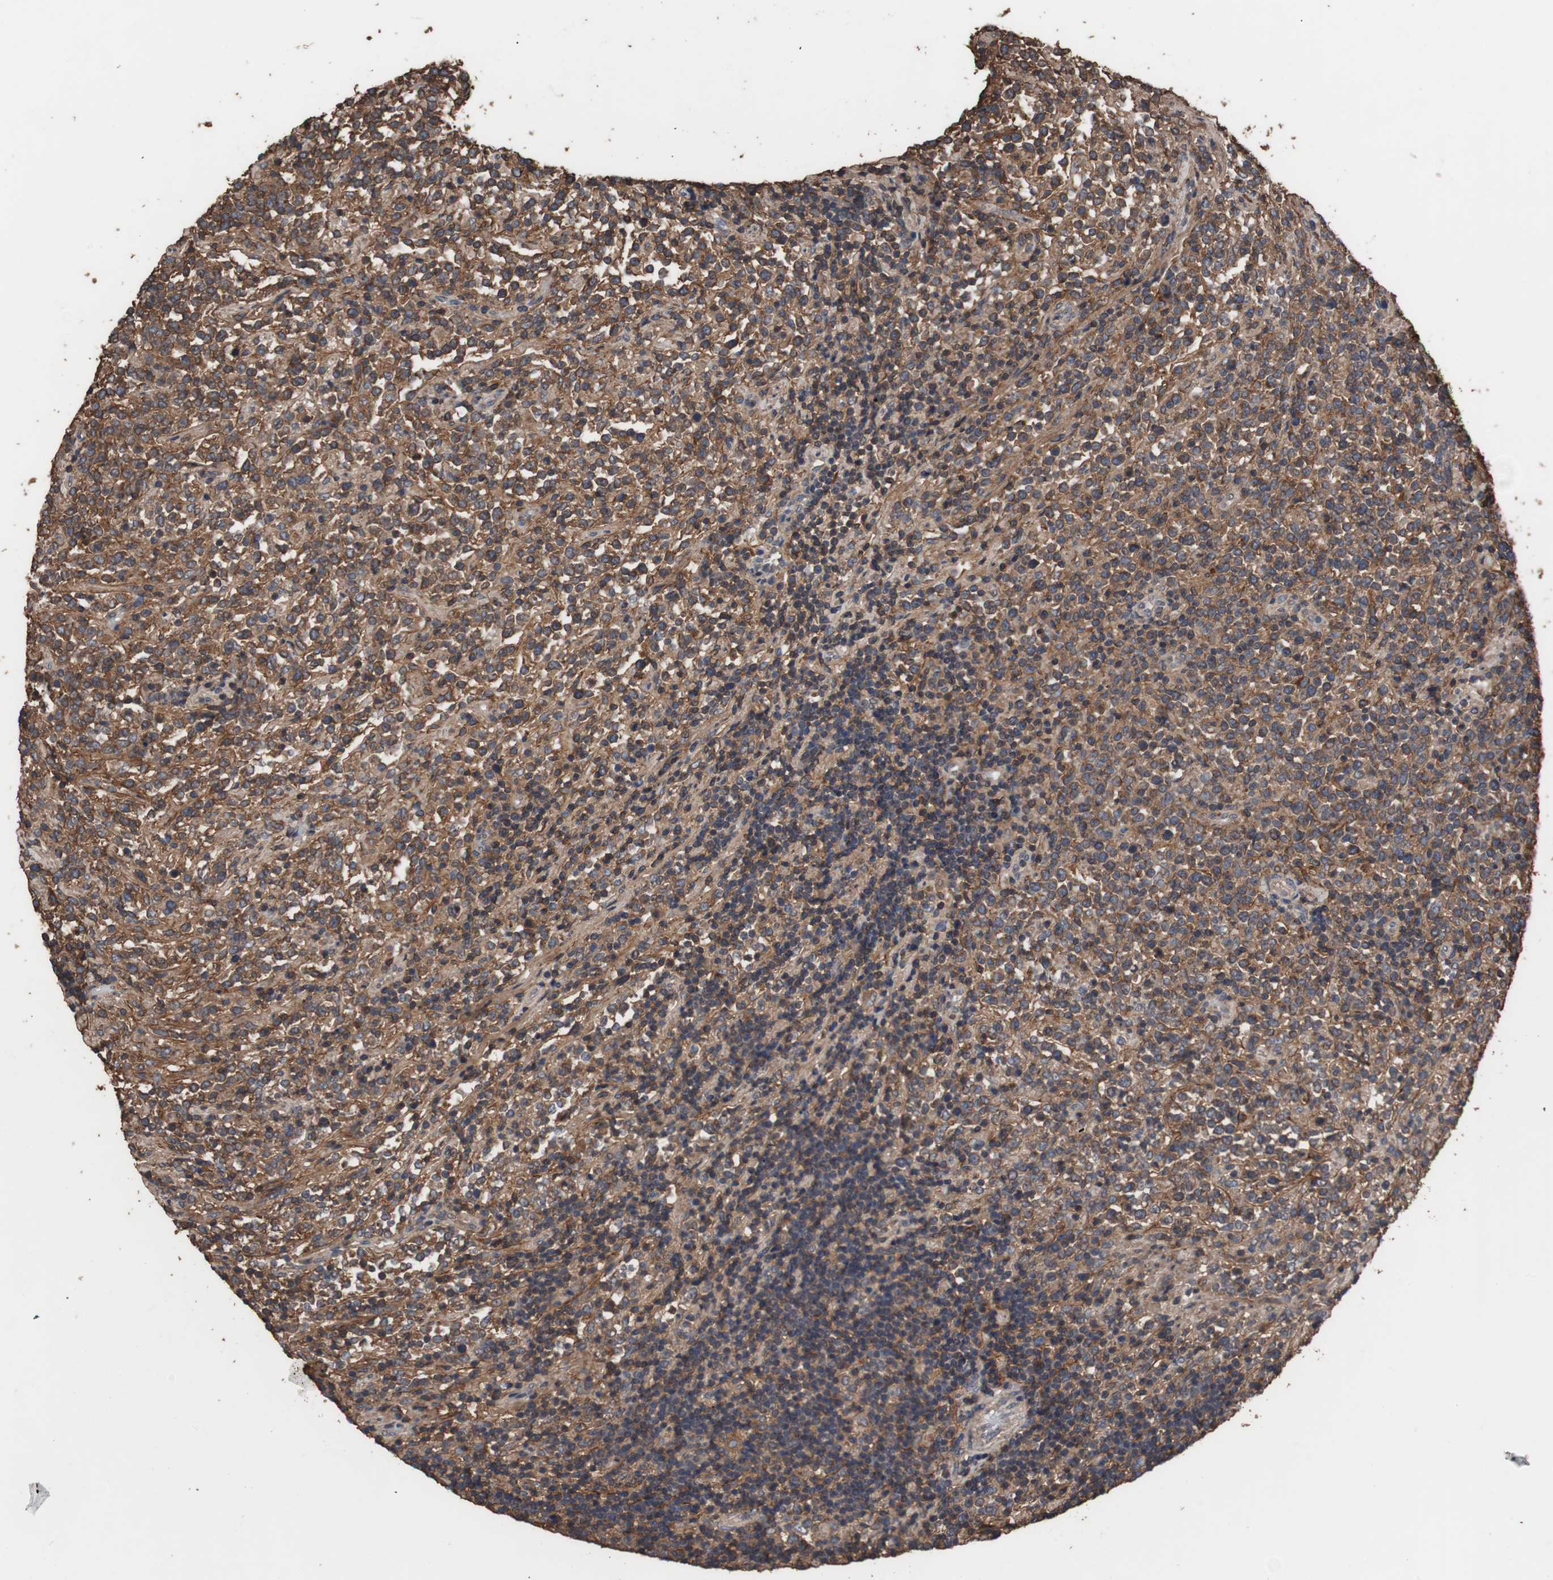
{"staining": {"intensity": "moderate", "quantity": "25%-75%", "location": "cytoplasmic/membranous"}, "tissue": "lymphoma", "cell_type": "Tumor cells", "image_type": "cancer", "snomed": [{"axis": "morphology", "description": "Malignant lymphoma, non-Hodgkin's type, High grade"}, {"axis": "topography", "description": "Soft tissue"}], "caption": "Immunohistochemistry (IHC) (DAB (3,3'-diaminobenzidine)) staining of malignant lymphoma, non-Hodgkin's type (high-grade) reveals moderate cytoplasmic/membranous protein staining in approximately 25%-75% of tumor cells. (Stains: DAB in brown, nuclei in blue, Microscopy: brightfield microscopy at high magnification).", "gene": "COL6A2", "patient": {"sex": "male", "age": 18}}